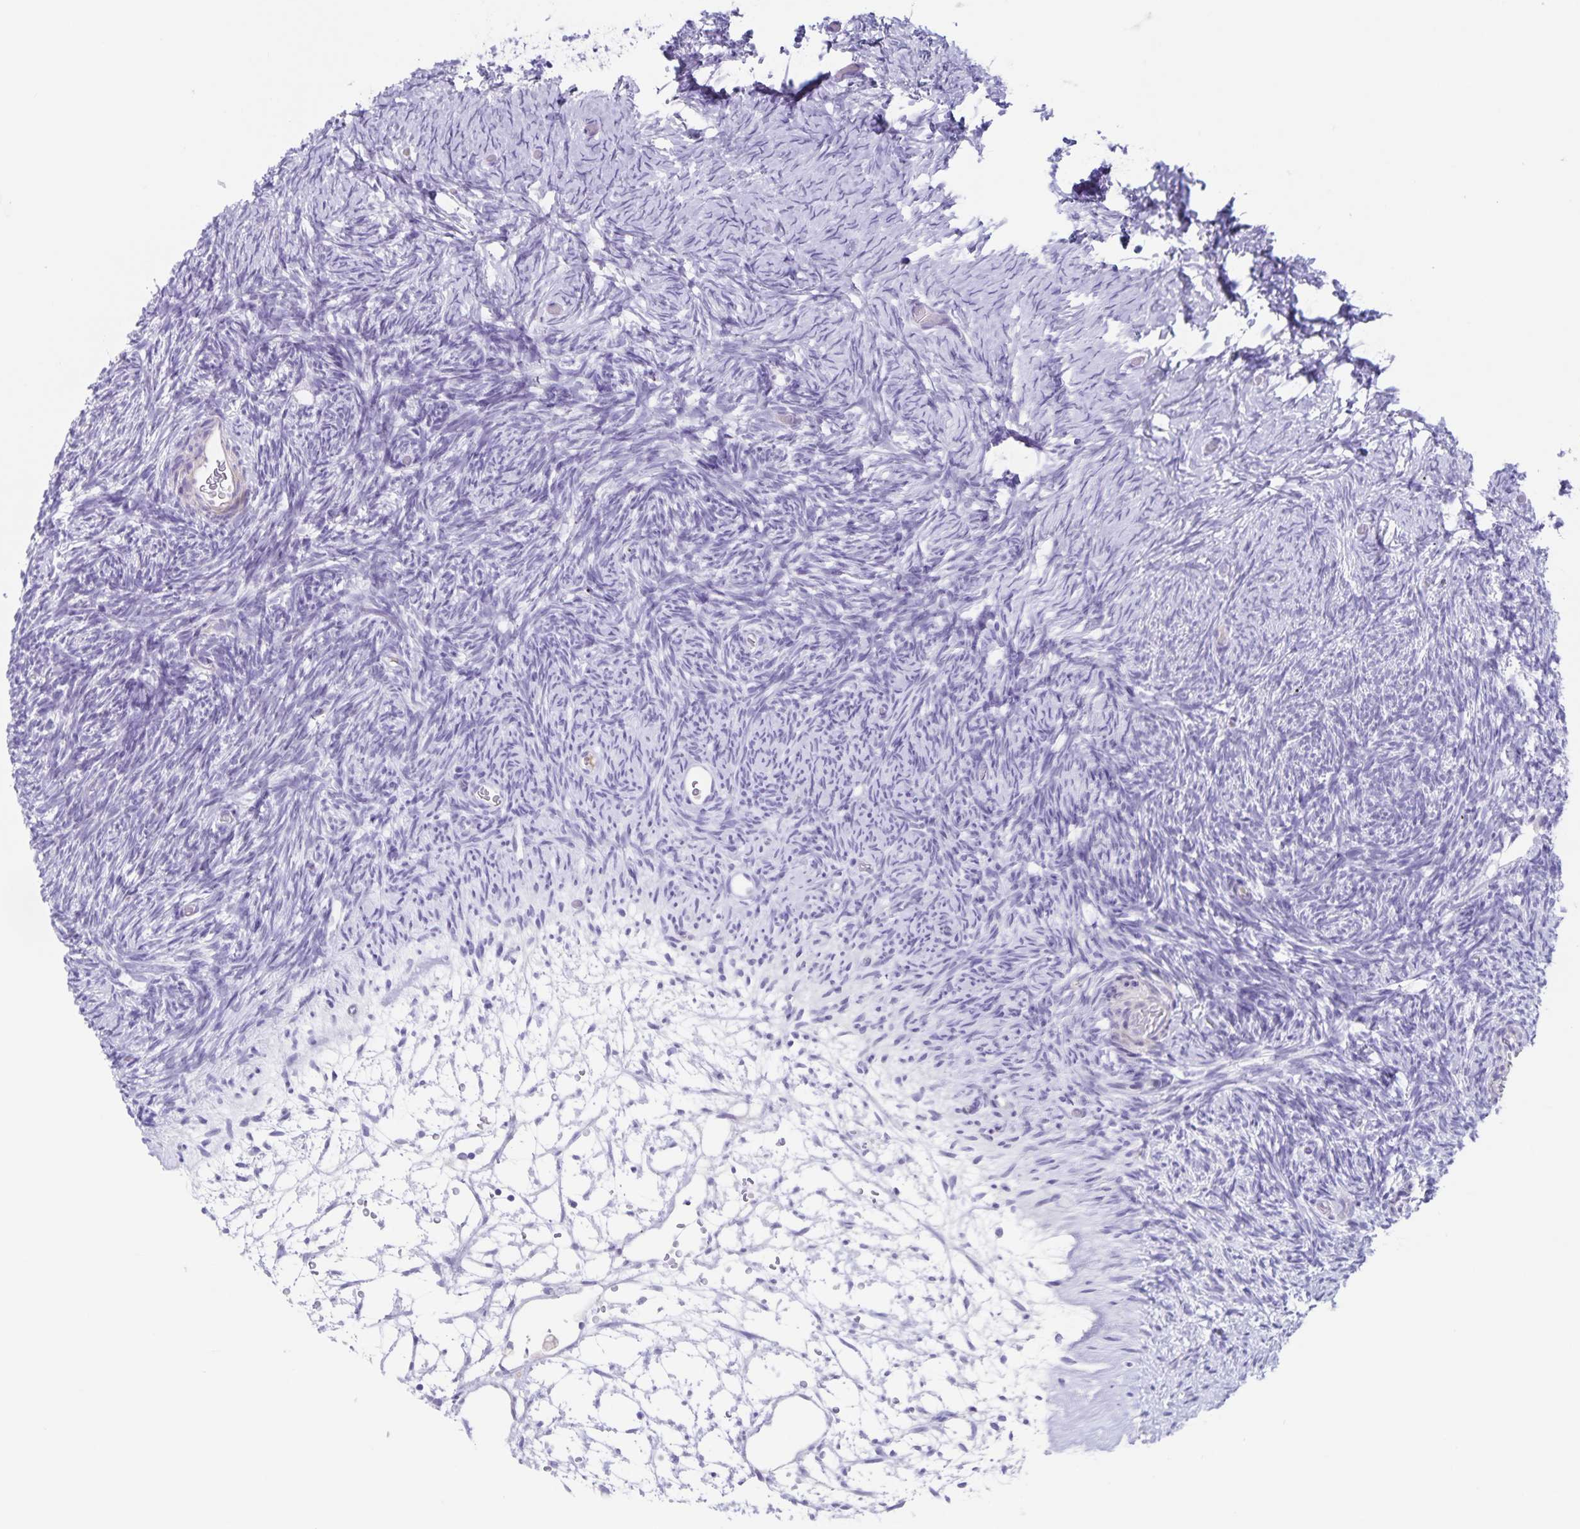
{"staining": {"intensity": "negative", "quantity": "none", "location": "none"}, "tissue": "ovary", "cell_type": "Follicle cells", "image_type": "normal", "snomed": [{"axis": "morphology", "description": "Normal tissue, NOS"}, {"axis": "topography", "description": "Ovary"}], "caption": "IHC image of benign ovary: ovary stained with DAB (3,3'-diaminobenzidine) demonstrates no significant protein expression in follicle cells.", "gene": "C11orf42", "patient": {"sex": "female", "age": 39}}